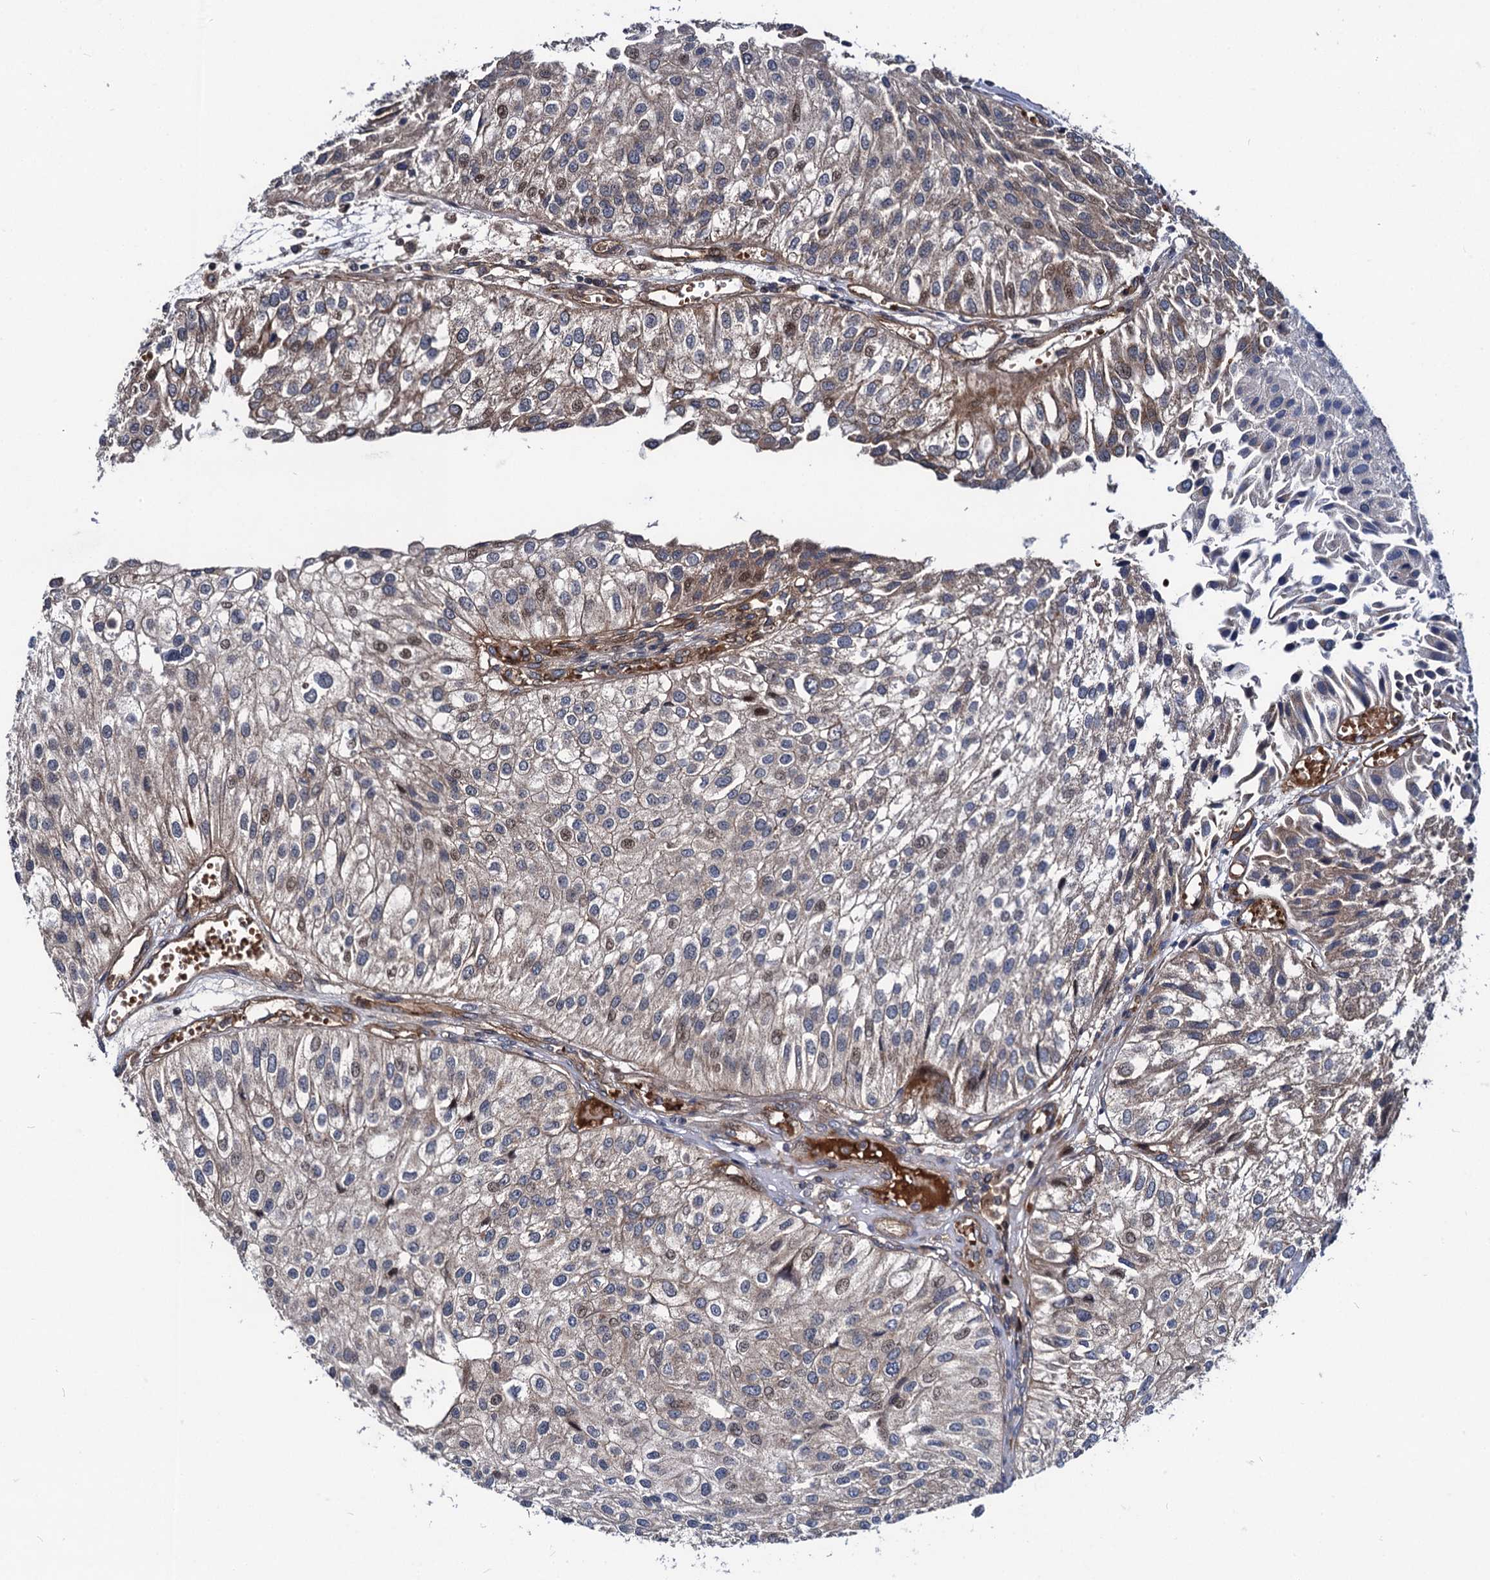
{"staining": {"intensity": "weak", "quantity": "<25%", "location": "cytoplasmic/membranous,nuclear"}, "tissue": "urothelial cancer", "cell_type": "Tumor cells", "image_type": "cancer", "snomed": [{"axis": "morphology", "description": "Urothelial carcinoma, Low grade"}, {"axis": "topography", "description": "Urinary bladder"}], "caption": "DAB (3,3'-diaminobenzidine) immunohistochemical staining of human urothelial cancer reveals no significant expression in tumor cells. The staining was performed using DAB (3,3'-diaminobenzidine) to visualize the protein expression in brown, while the nuclei were stained in blue with hematoxylin (Magnification: 20x).", "gene": "KXD1", "patient": {"sex": "female", "age": 89}}